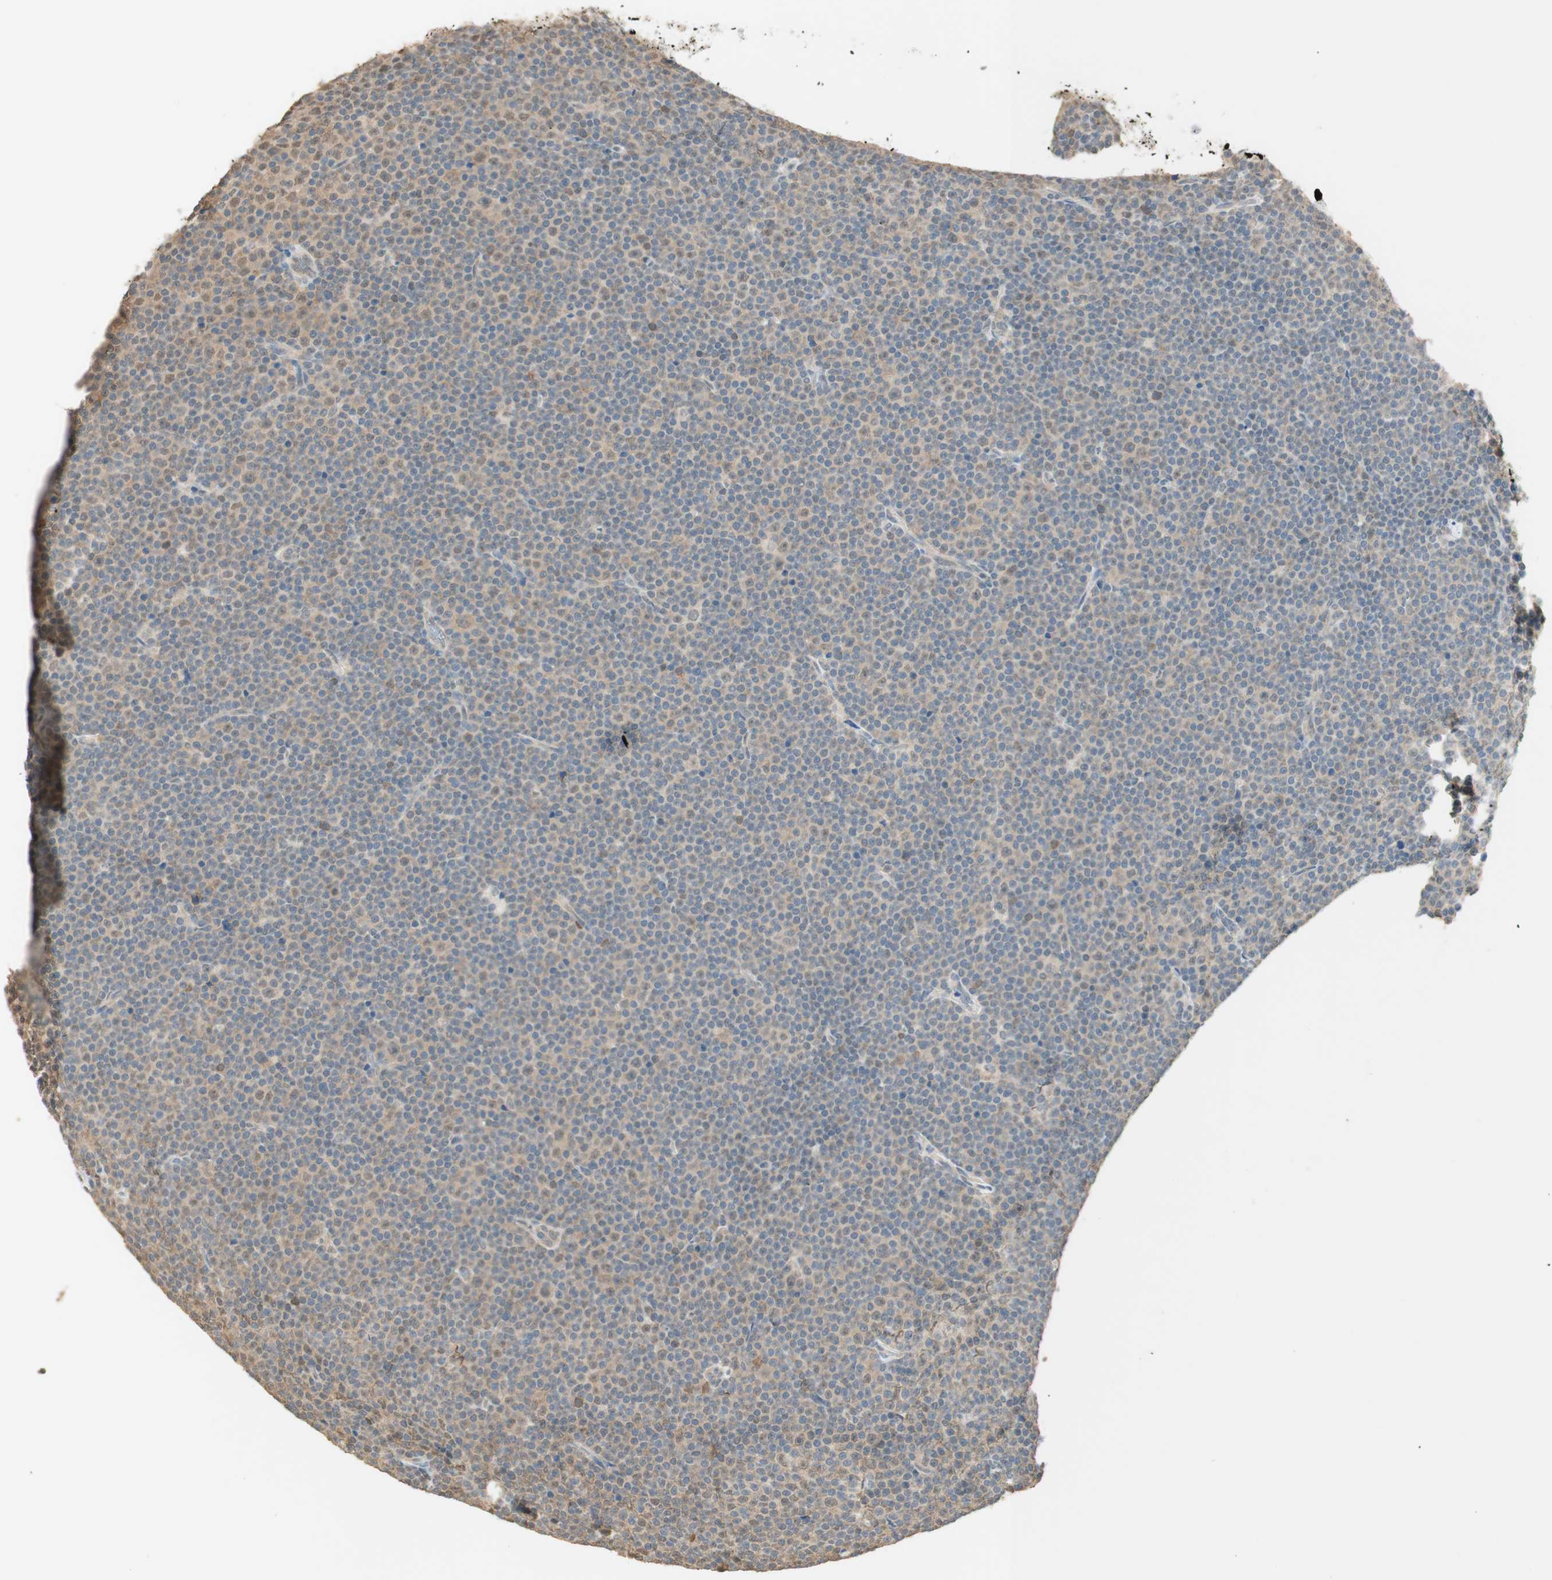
{"staining": {"intensity": "weak", "quantity": "25%-75%", "location": "cytoplasmic/membranous"}, "tissue": "lymphoma", "cell_type": "Tumor cells", "image_type": "cancer", "snomed": [{"axis": "morphology", "description": "Malignant lymphoma, non-Hodgkin's type, Low grade"}, {"axis": "topography", "description": "Lymph node"}], "caption": "Protein staining exhibits weak cytoplasmic/membranous staining in approximately 25%-75% of tumor cells in malignant lymphoma, non-Hodgkin's type (low-grade).", "gene": "SPINT2", "patient": {"sex": "female", "age": 67}}